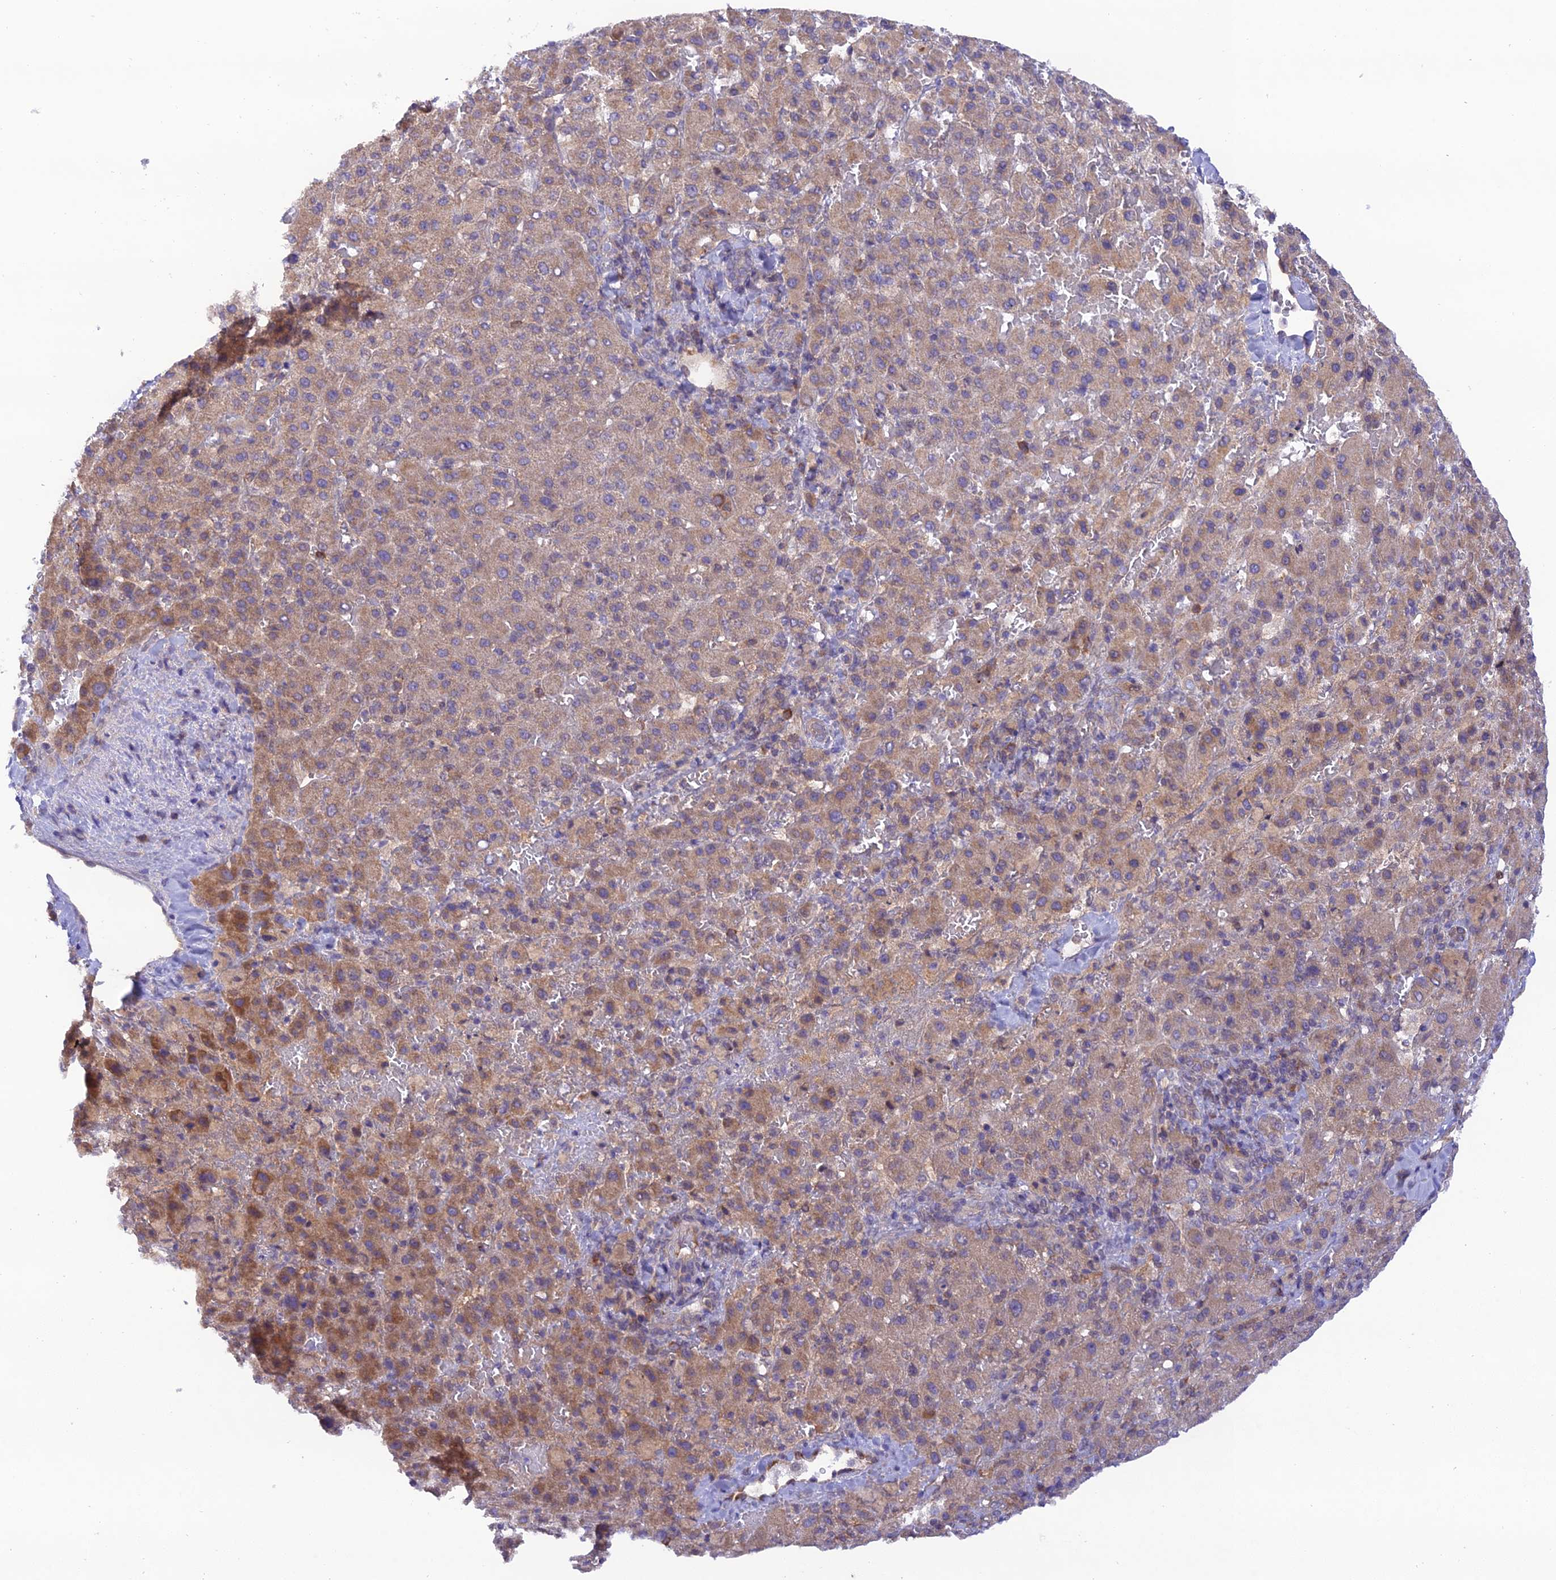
{"staining": {"intensity": "weak", "quantity": ">75%", "location": "cytoplasmic/membranous"}, "tissue": "liver cancer", "cell_type": "Tumor cells", "image_type": "cancer", "snomed": [{"axis": "morphology", "description": "Carcinoma, Hepatocellular, NOS"}, {"axis": "topography", "description": "Liver"}], "caption": "An immunohistochemistry image of tumor tissue is shown. Protein staining in brown shows weak cytoplasmic/membranous positivity in liver hepatocellular carcinoma within tumor cells.", "gene": "TRIM40", "patient": {"sex": "female", "age": 58}}